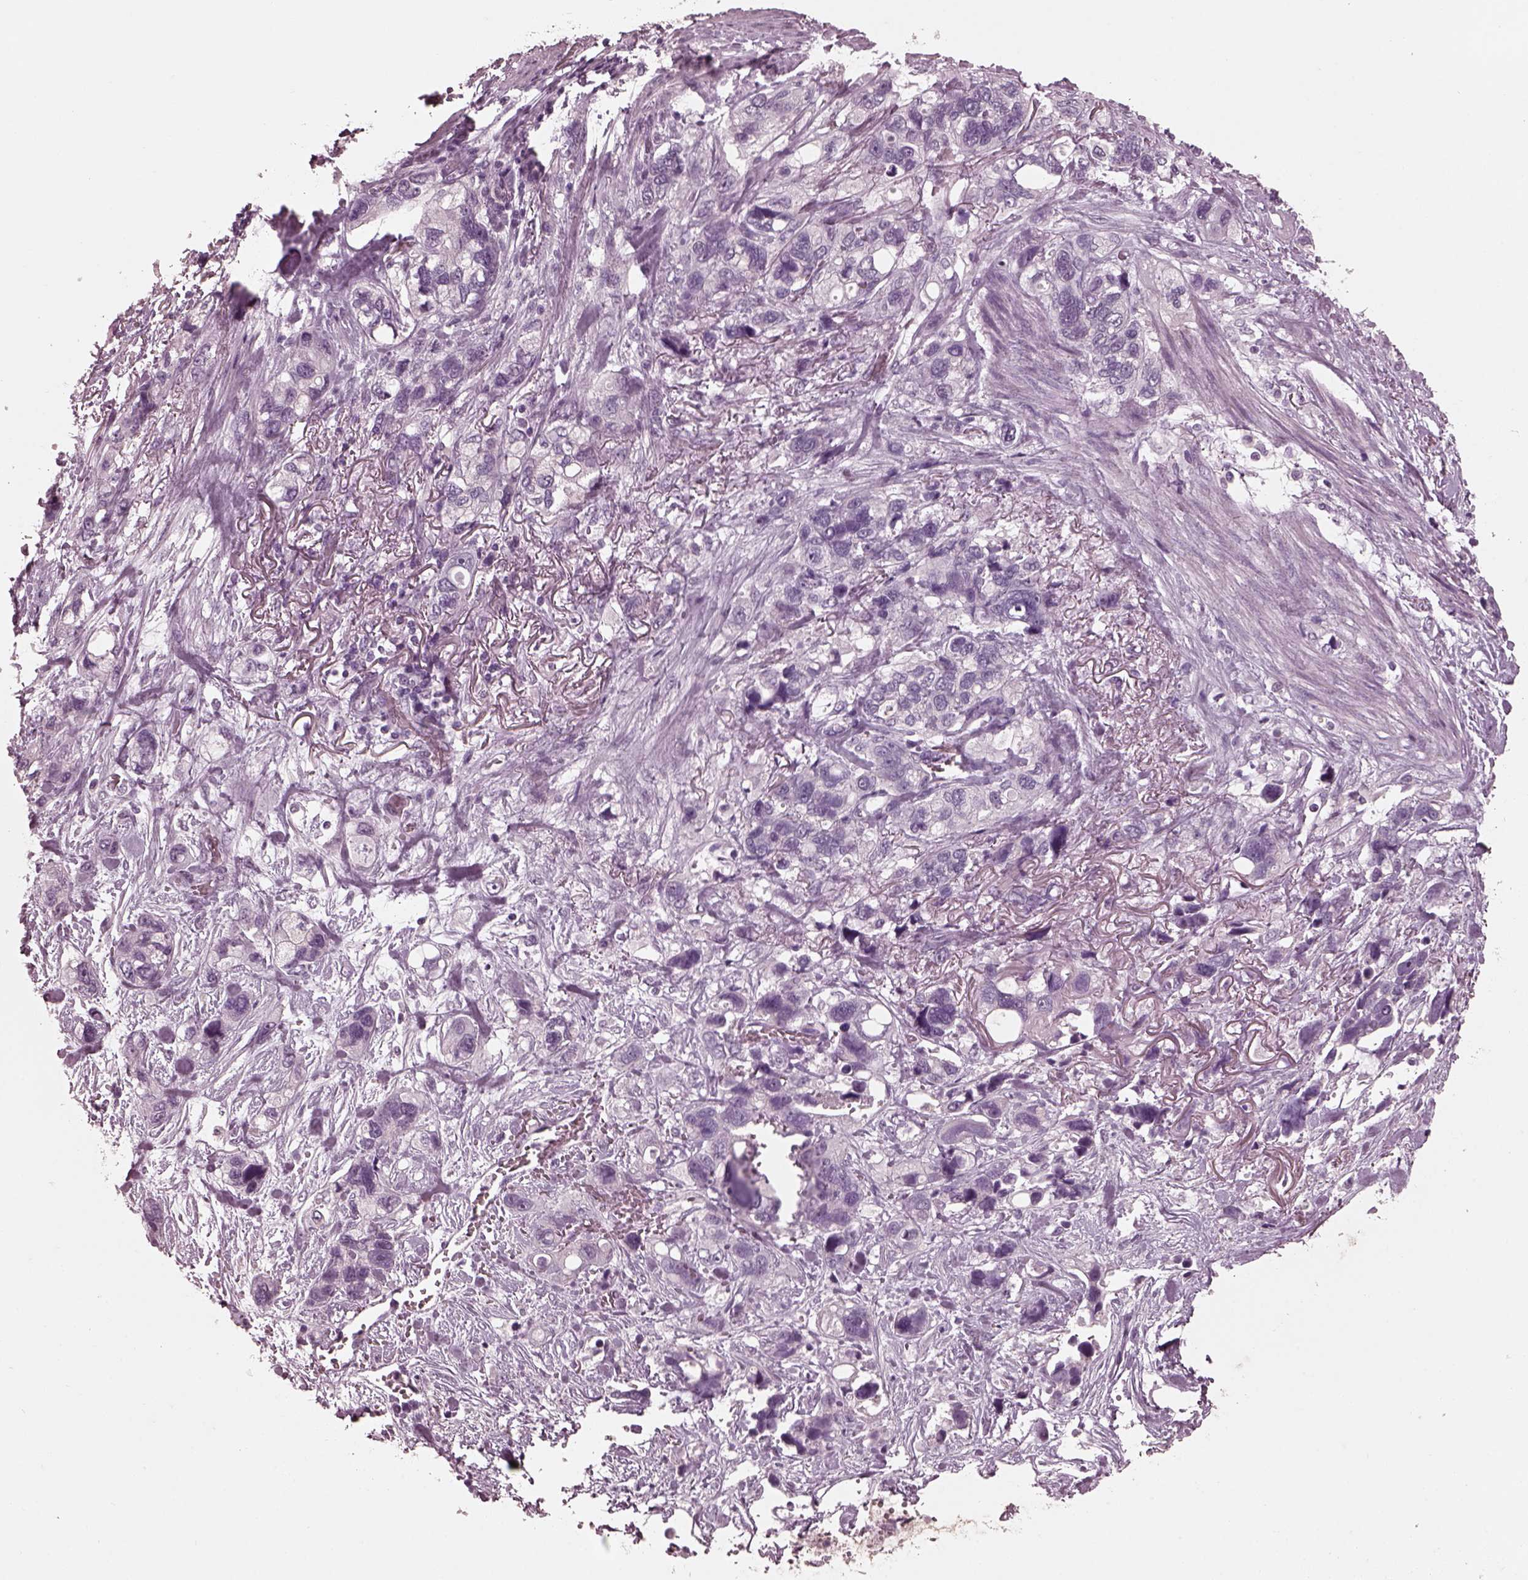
{"staining": {"intensity": "negative", "quantity": "none", "location": "none"}, "tissue": "stomach cancer", "cell_type": "Tumor cells", "image_type": "cancer", "snomed": [{"axis": "morphology", "description": "Adenocarcinoma, NOS"}, {"axis": "topography", "description": "Stomach, upper"}], "caption": "A high-resolution micrograph shows immunohistochemistry (IHC) staining of stomach adenocarcinoma, which displays no significant positivity in tumor cells. (Brightfield microscopy of DAB immunohistochemistry at high magnification).", "gene": "CGA", "patient": {"sex": "female", "age": 81}}